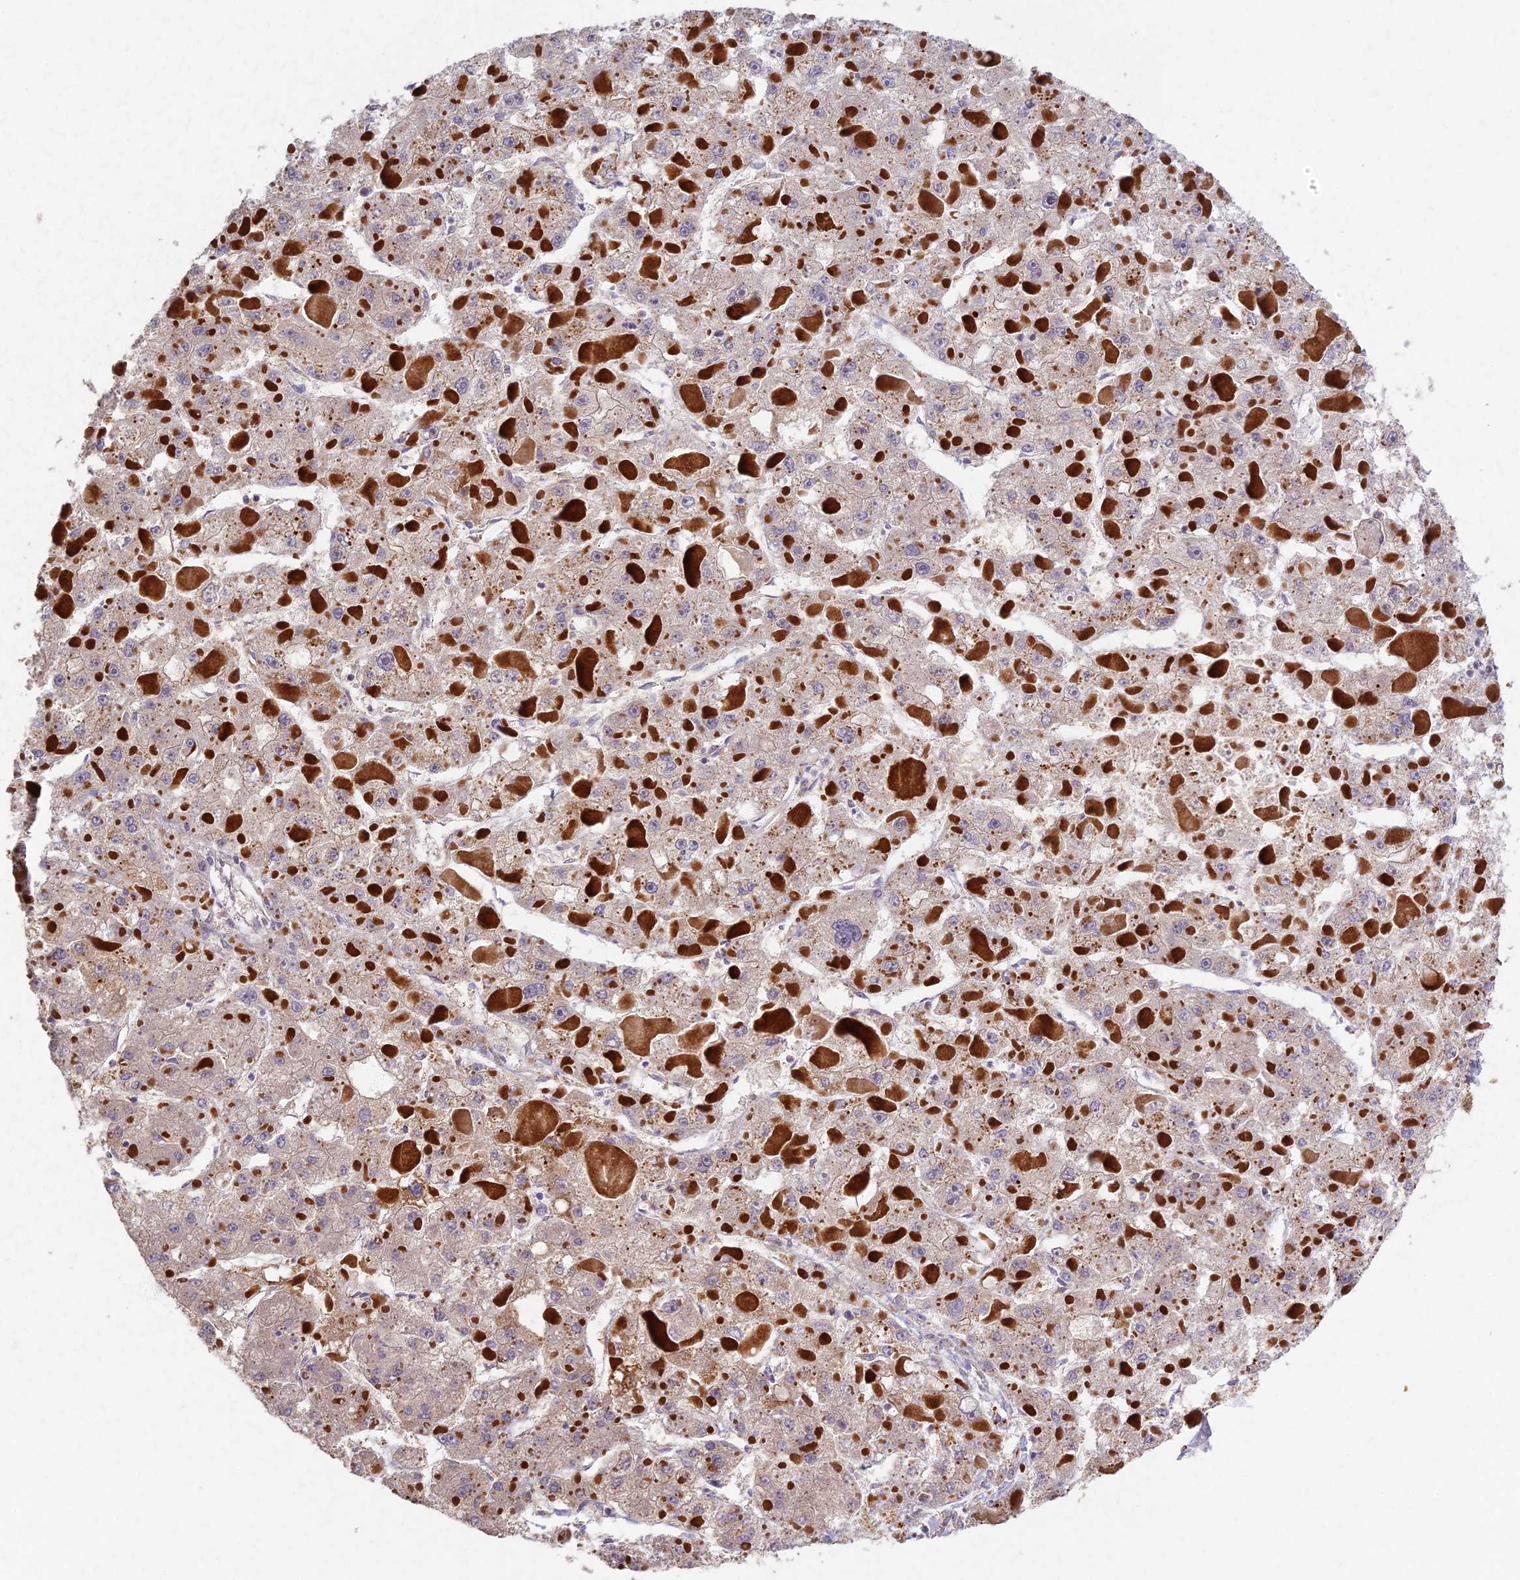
{"staining": {"intensity": "negative", "quantity": "none", "location": "none"}, "tissue": "liver cancer", "cell_type": "Tumor cells", "image_type": "cancer", "snomed": [{"axis": "morphology", "description": "Carcinoma, Hepatocellular, NOS"}, {"axis": "topography", "description": "Liver"}], "caption": "A histopathology image of human liver cancer (hepatocellular carcinoma) is negative for staining in tumor cells.", "gene": "AP4E1", "patient": {"sex": "female", "age": 73}}